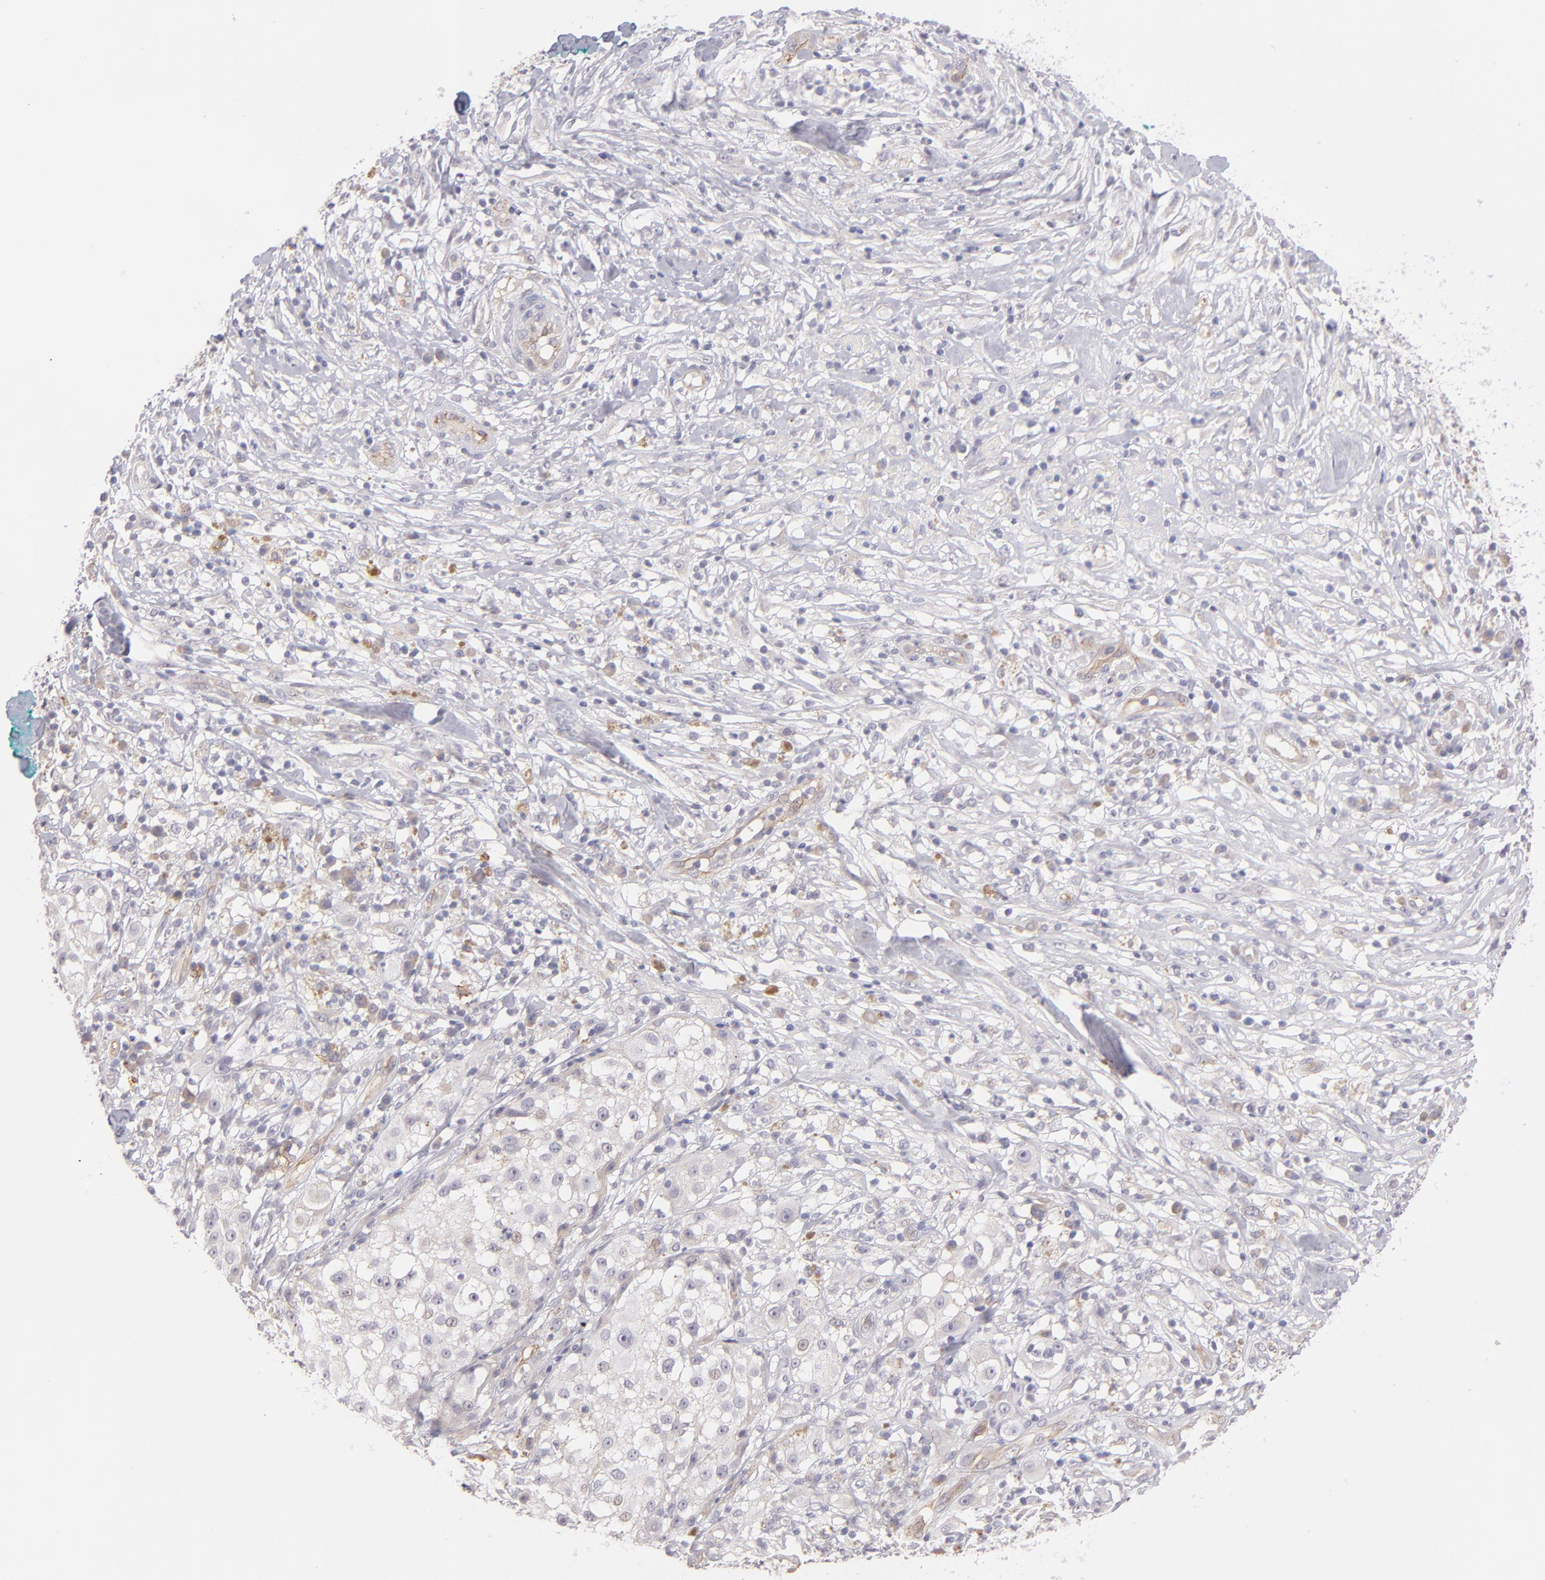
{"staining": {"intensity": "negative", "quantity": "none", "location": "none"}, "tissue": "melanoma", "cell_type": "Tumor cells", "image_type": "cancer", "snomed": [{"axis": "morphology", "description": "Necrosis, NOS"}, {"axis": "morphology", "description": "Malignant melanoma, NOS"}, {"axis": "topography", "description": "Skin"}], "caption": "Photomicrograph shows no significant protein staining in tumor cells of melanoma.", "gene": "THBD", "patient": {"sex": "female", "age": 87}}